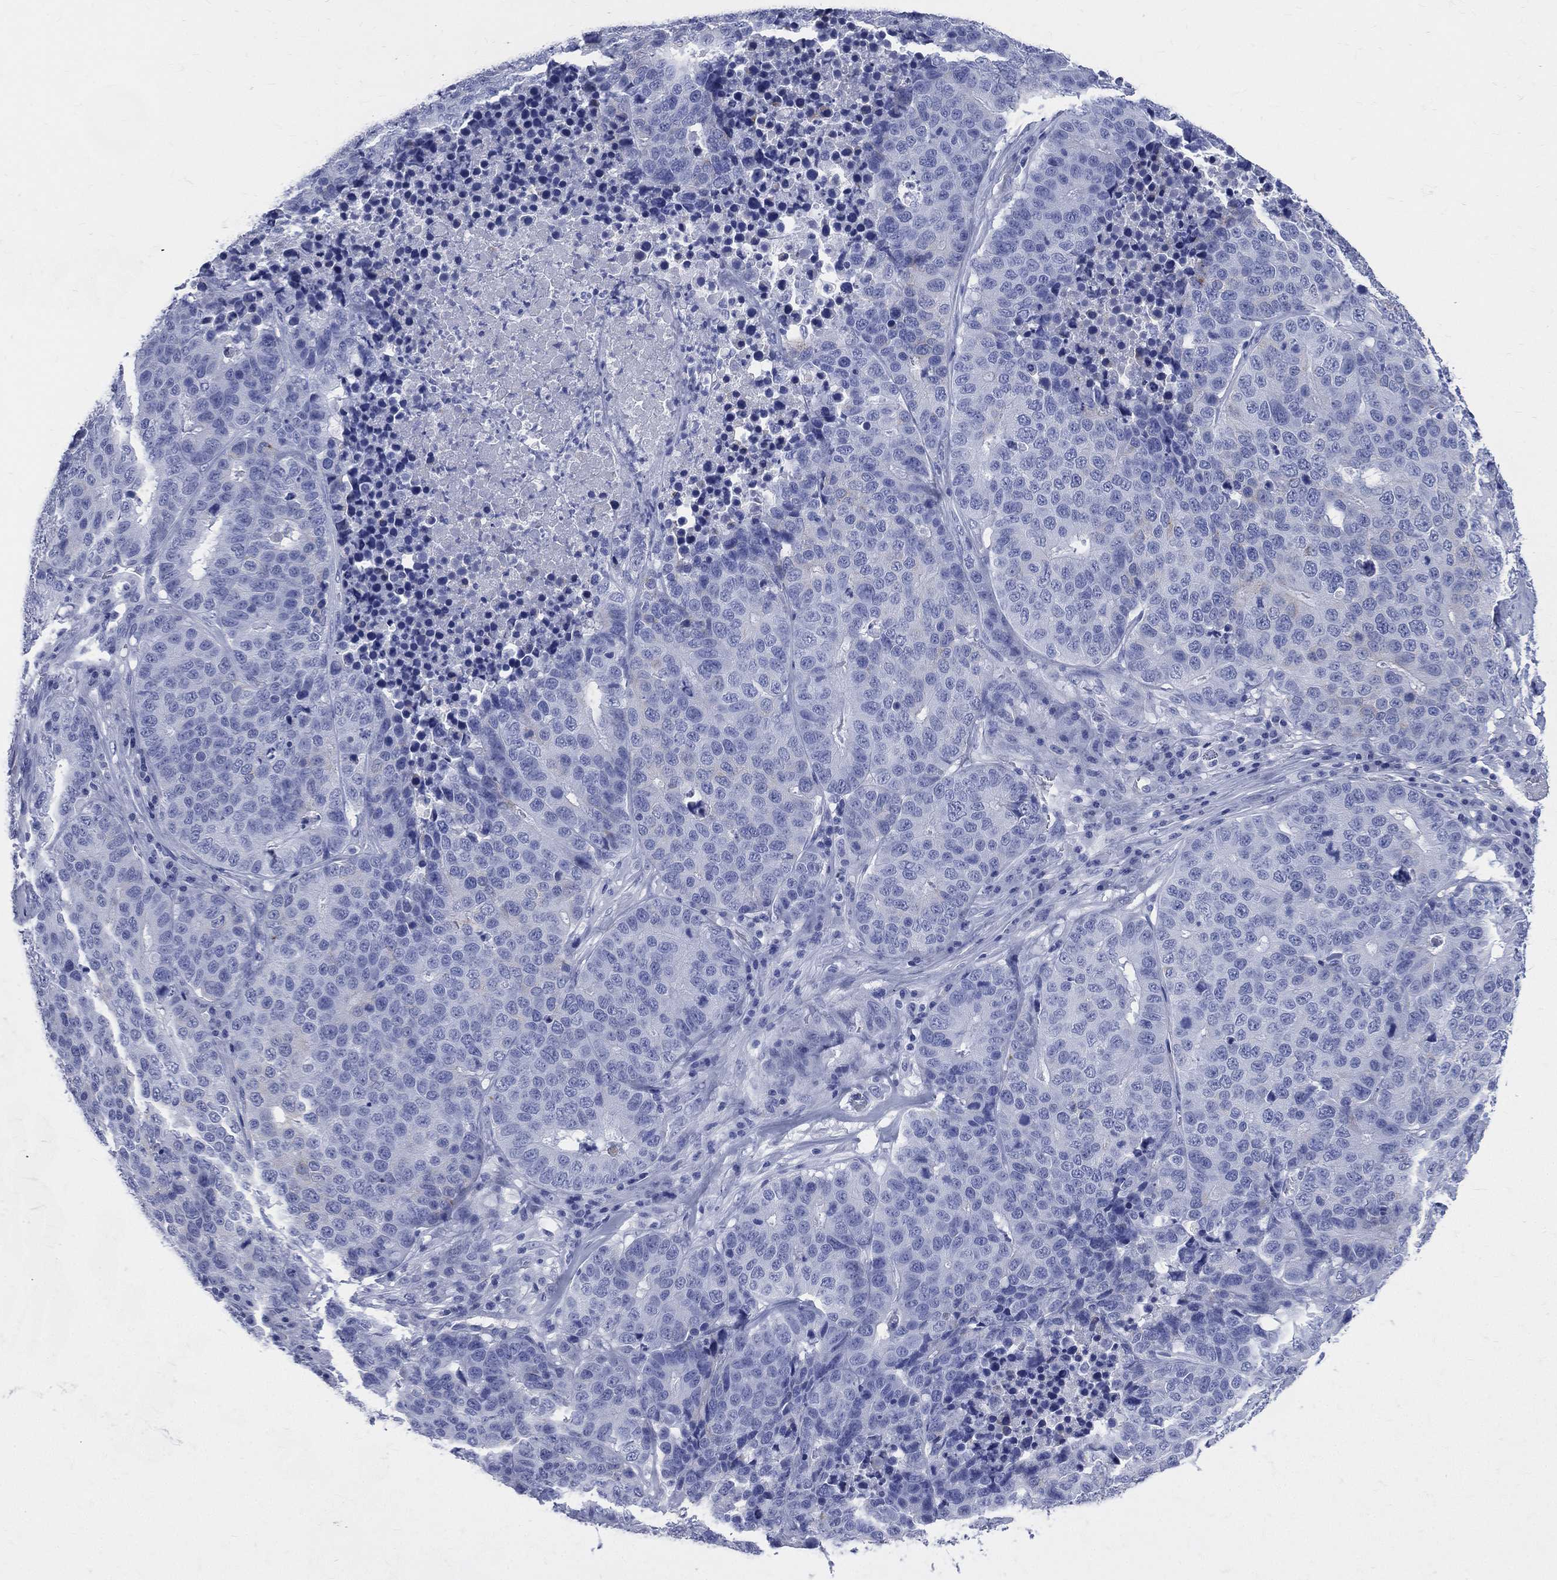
{"staining": {"intensity": "negative", "quantity": "none", "location": "none"}, "tissue": "stomach cancer", "cell_type": "Tumor cells", "image_type": "cancer", "snomed": [{"axis": "morphology", "description": "Adenocarcinoma, NOS"}, {"axis": "topography", "description": "Stomach"}], "caption": "Image shows no protein expression in tumor cells of stomach cancer tissue.", "gene": "SYP", "patient": {"sex": "male", "age": 71}}